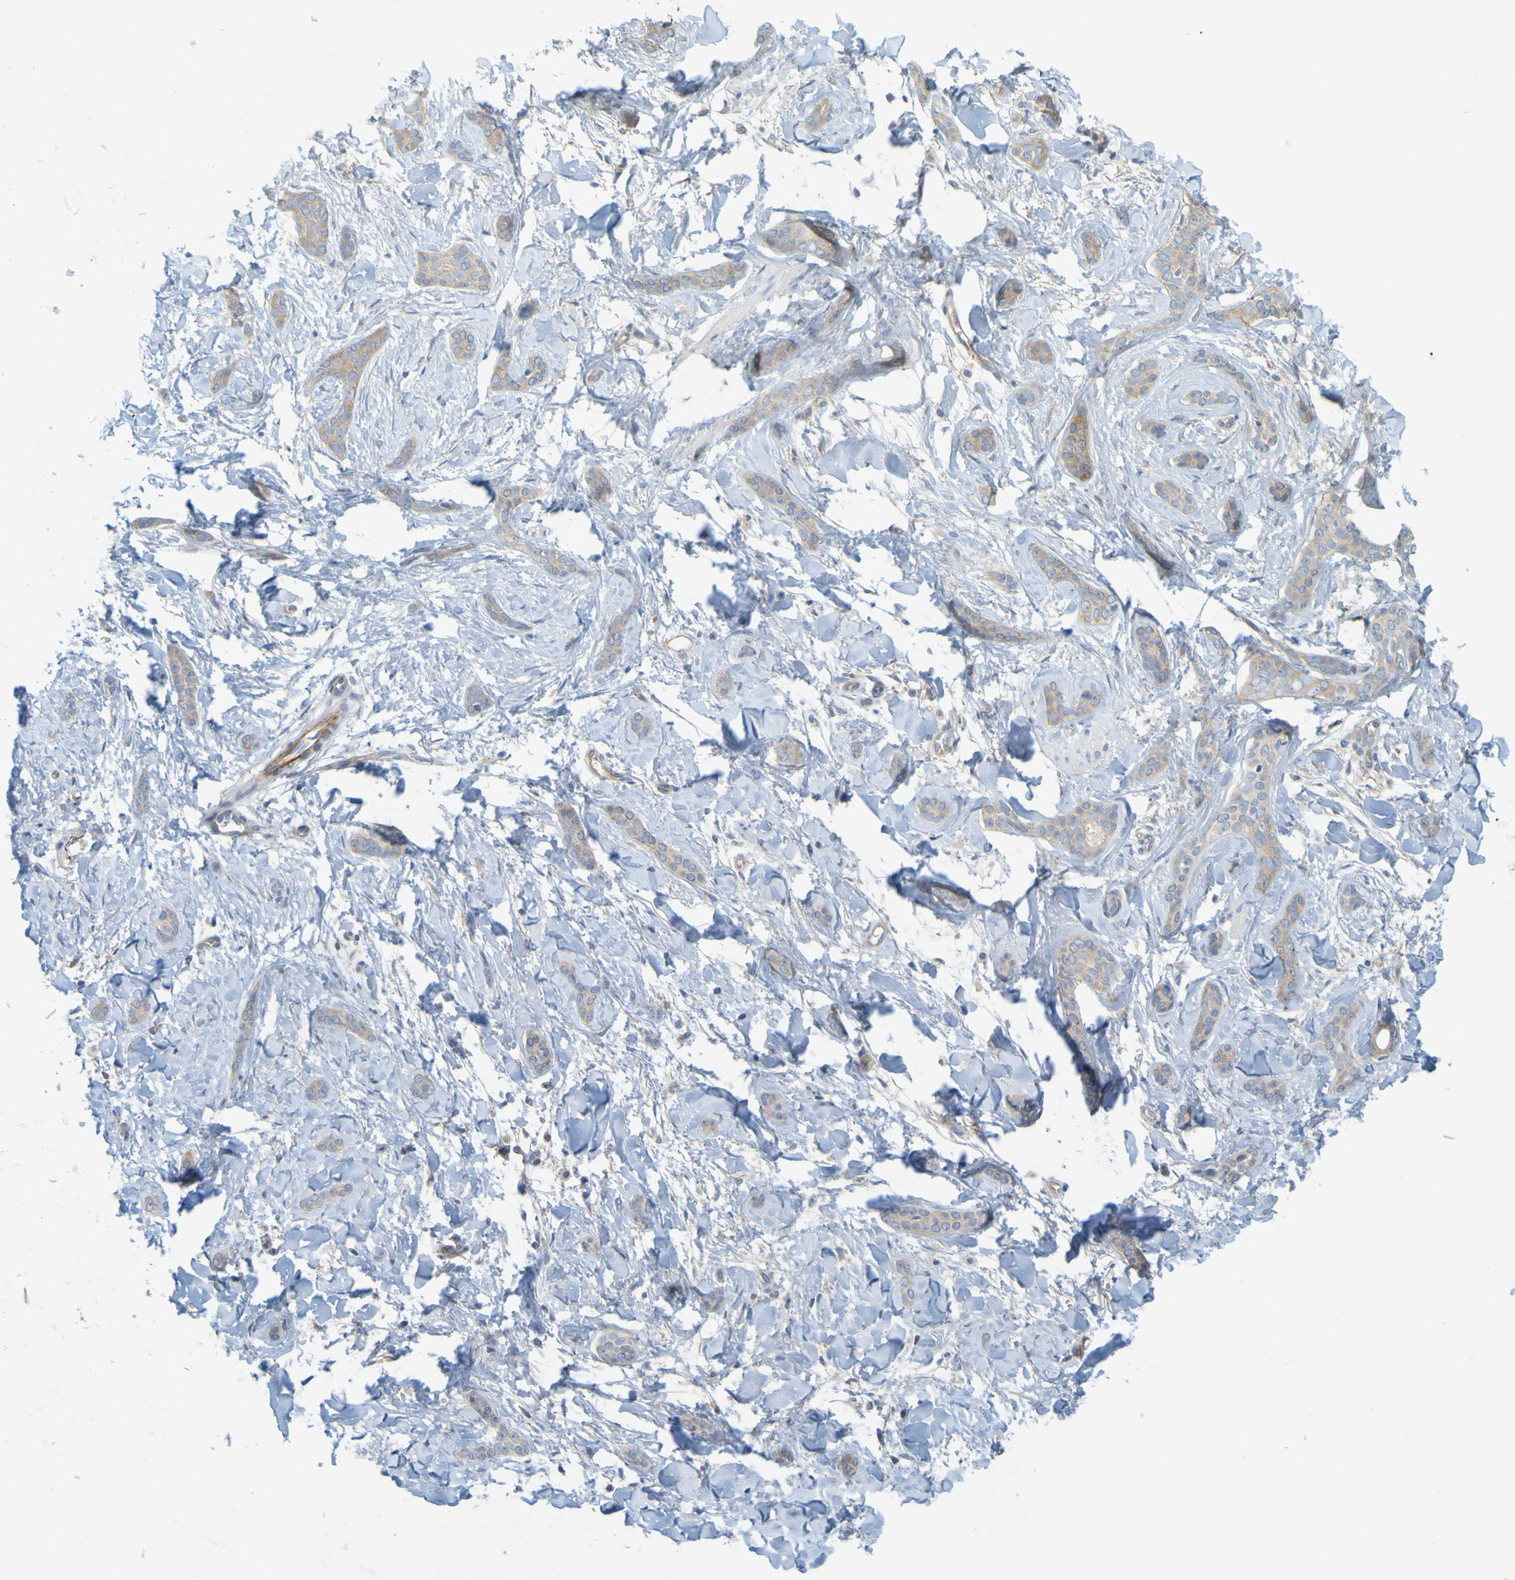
{"staining": {"intensity": "weak", "quantity": ">75%", "location": "cytoplasmic/membranous"}, "tissue": "skin cancer", "cell_type": "Tumor cells", "image_type": "cancer", "snomed": [{"axis": "morphology", "description": "Basal cell carcinoma"}, {"axis": "morphology", "description": "Adnexal tumor, benign"}, {"axis": "topography", "description": "Skin"}], "caption": "Human skin cancer stained with a brown dye demonstrates weak cytoplasmic/membranous positive staining in about >75% of tumor cells.", "gene": "APPL1", "patient": {"sex": "female", "age": 42}}